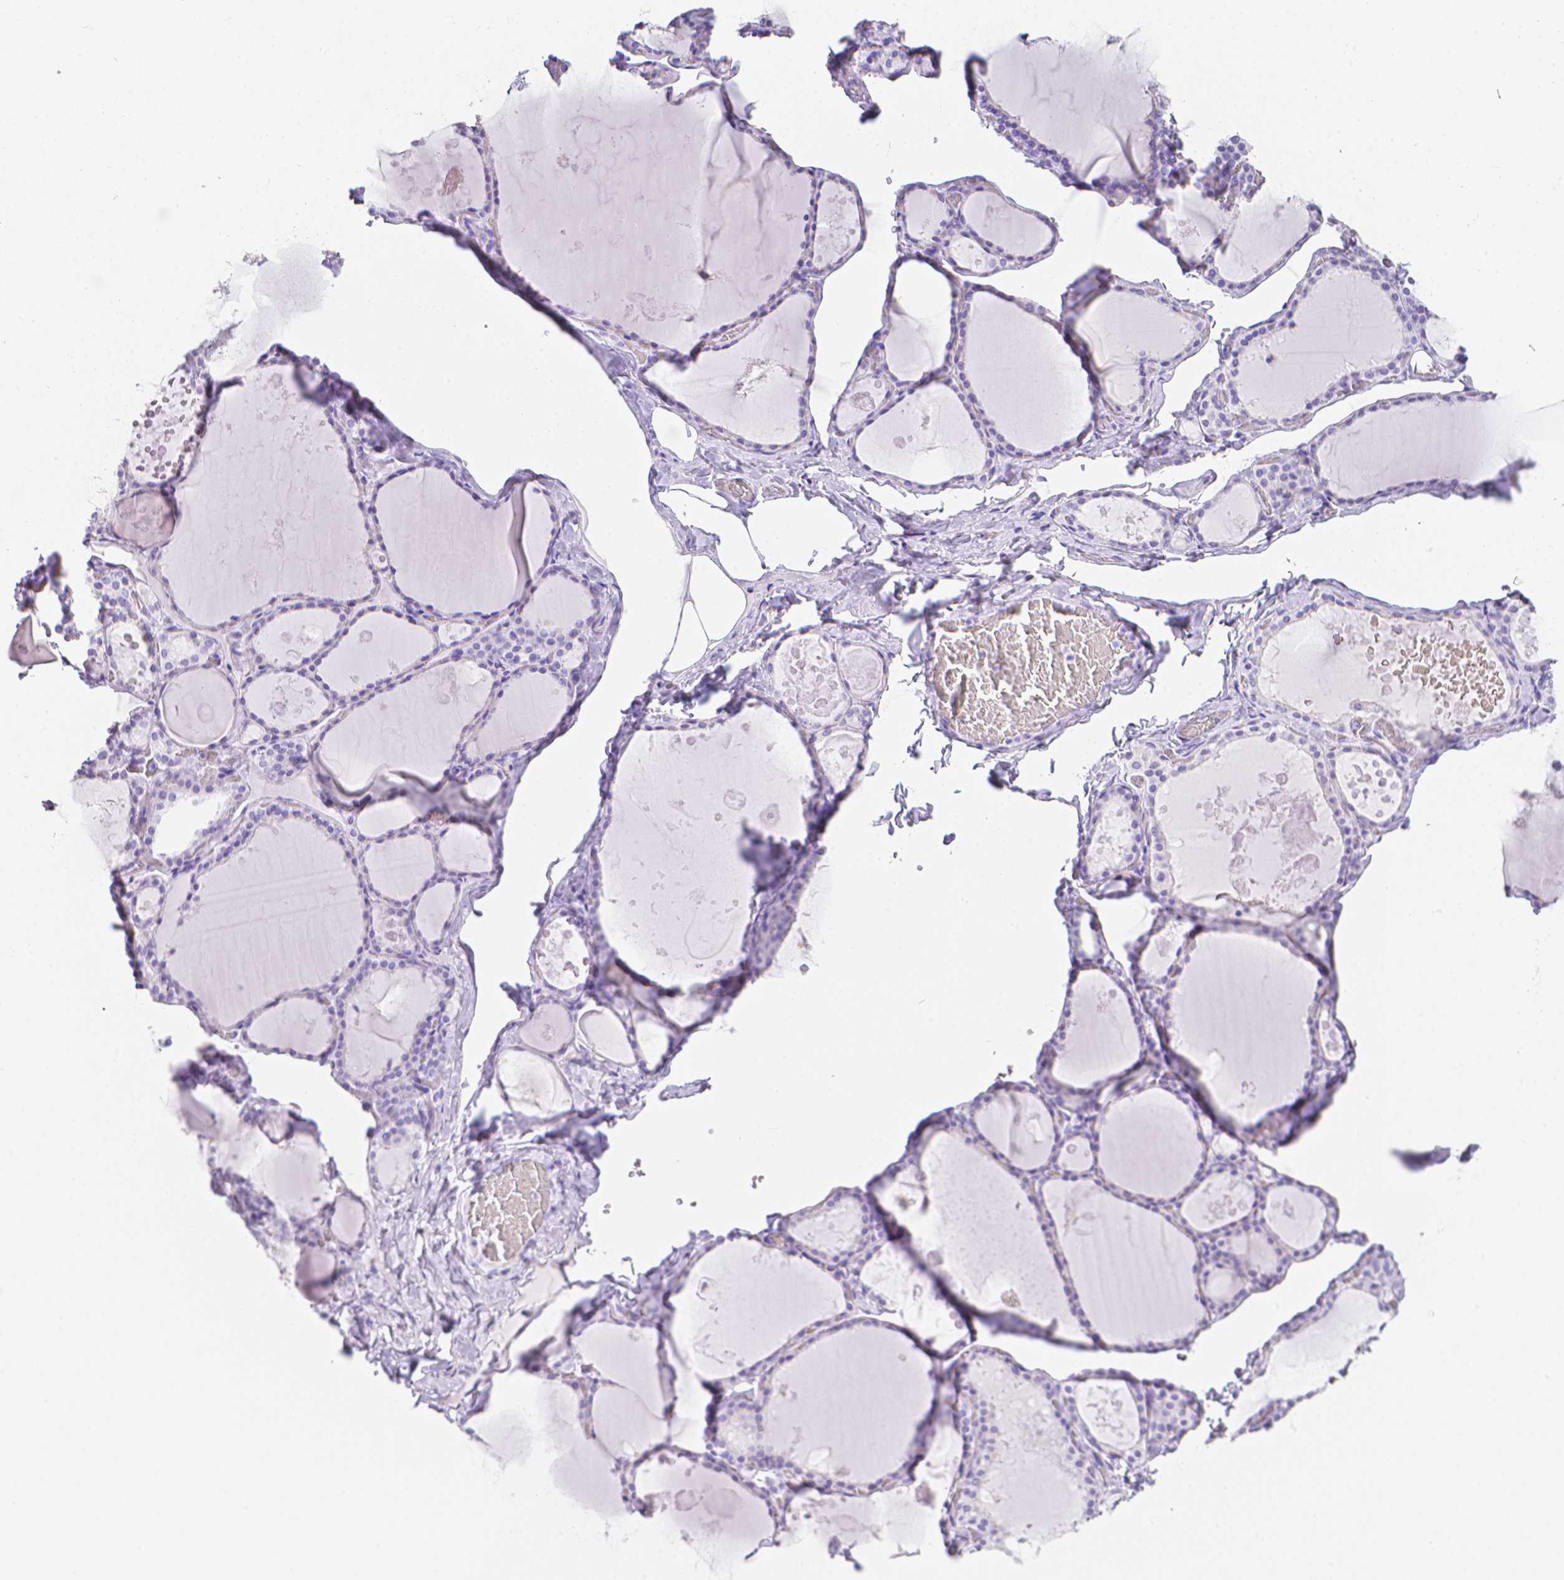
{"staining": {"intensity": "negative", "quantity": "none", "location": "none"}, "tissue": "thyroid gland", "cell_type": "Glandular cells", "image_type": "normal", "snomed": [{"axis": "morphology", "description": "Normal tissue, NOS"}, {"axis": "topography", "description": "Thyroid gland"}], "caption": "Immunohistochemistry (IHC) of unremarkable human thyroid gland demonstrates no staining in glandular cells.", "gene": "LGALS4", "patient": {"sex": "male", "age": 56}}